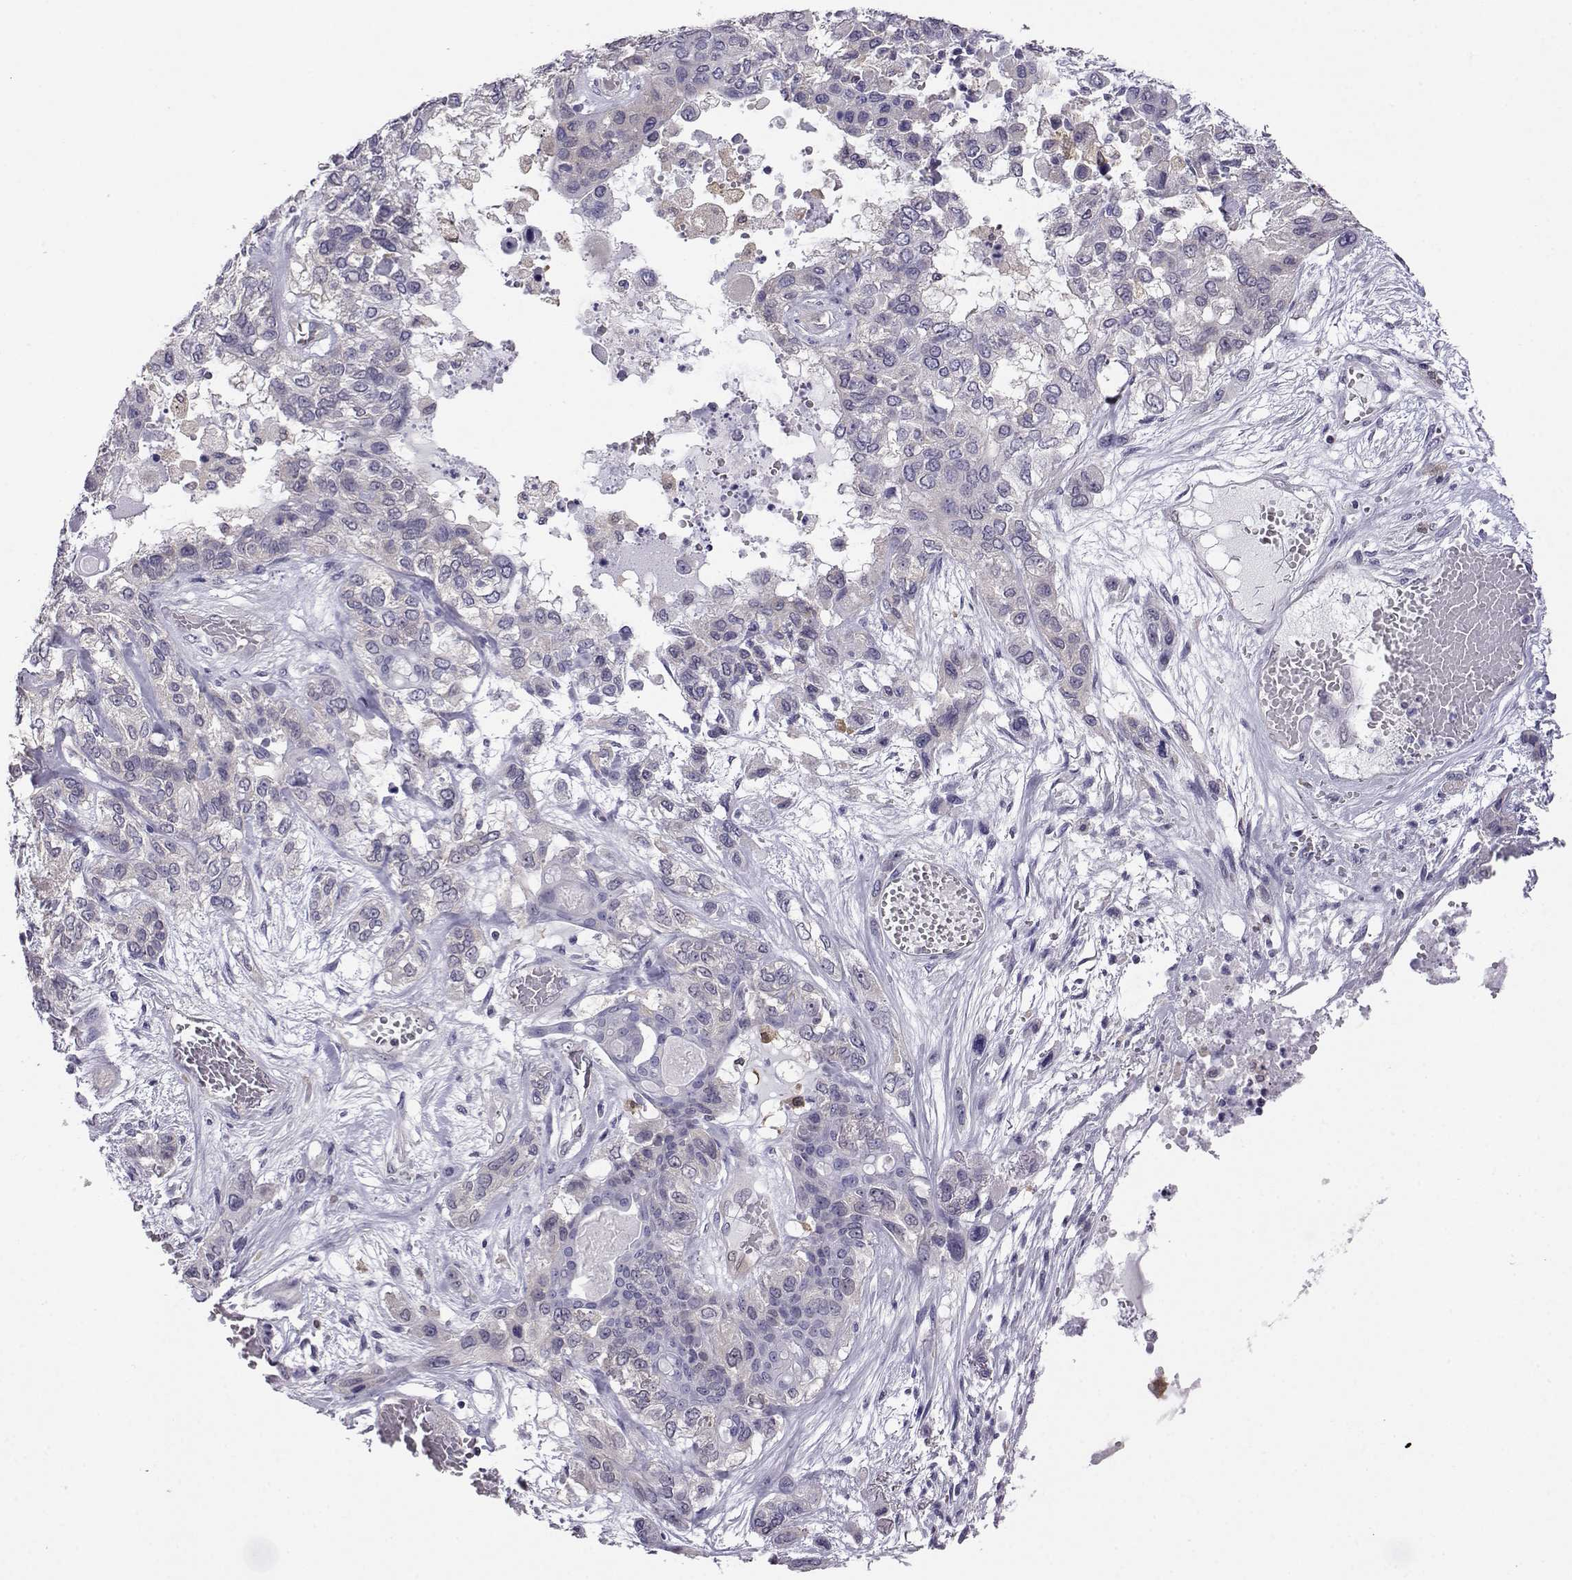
{"staining": {"intensity": "negative", "quantity": "none", "location": "none"}, "tissue": "lung cancer", "cell_type": "Tumor cells", "image_type": "cancer", "snomed": [{"axis": "morphology", "description": "Squamous cell carcinoma, NOS"}, {"axis": "topography", "description": "Lung"}], "caption": "Tumor cells show no significant positivity in lung squamous cell carcinoma.", "gene": "AKR1B1", "patient": {"sex": "female", "age": 70}}